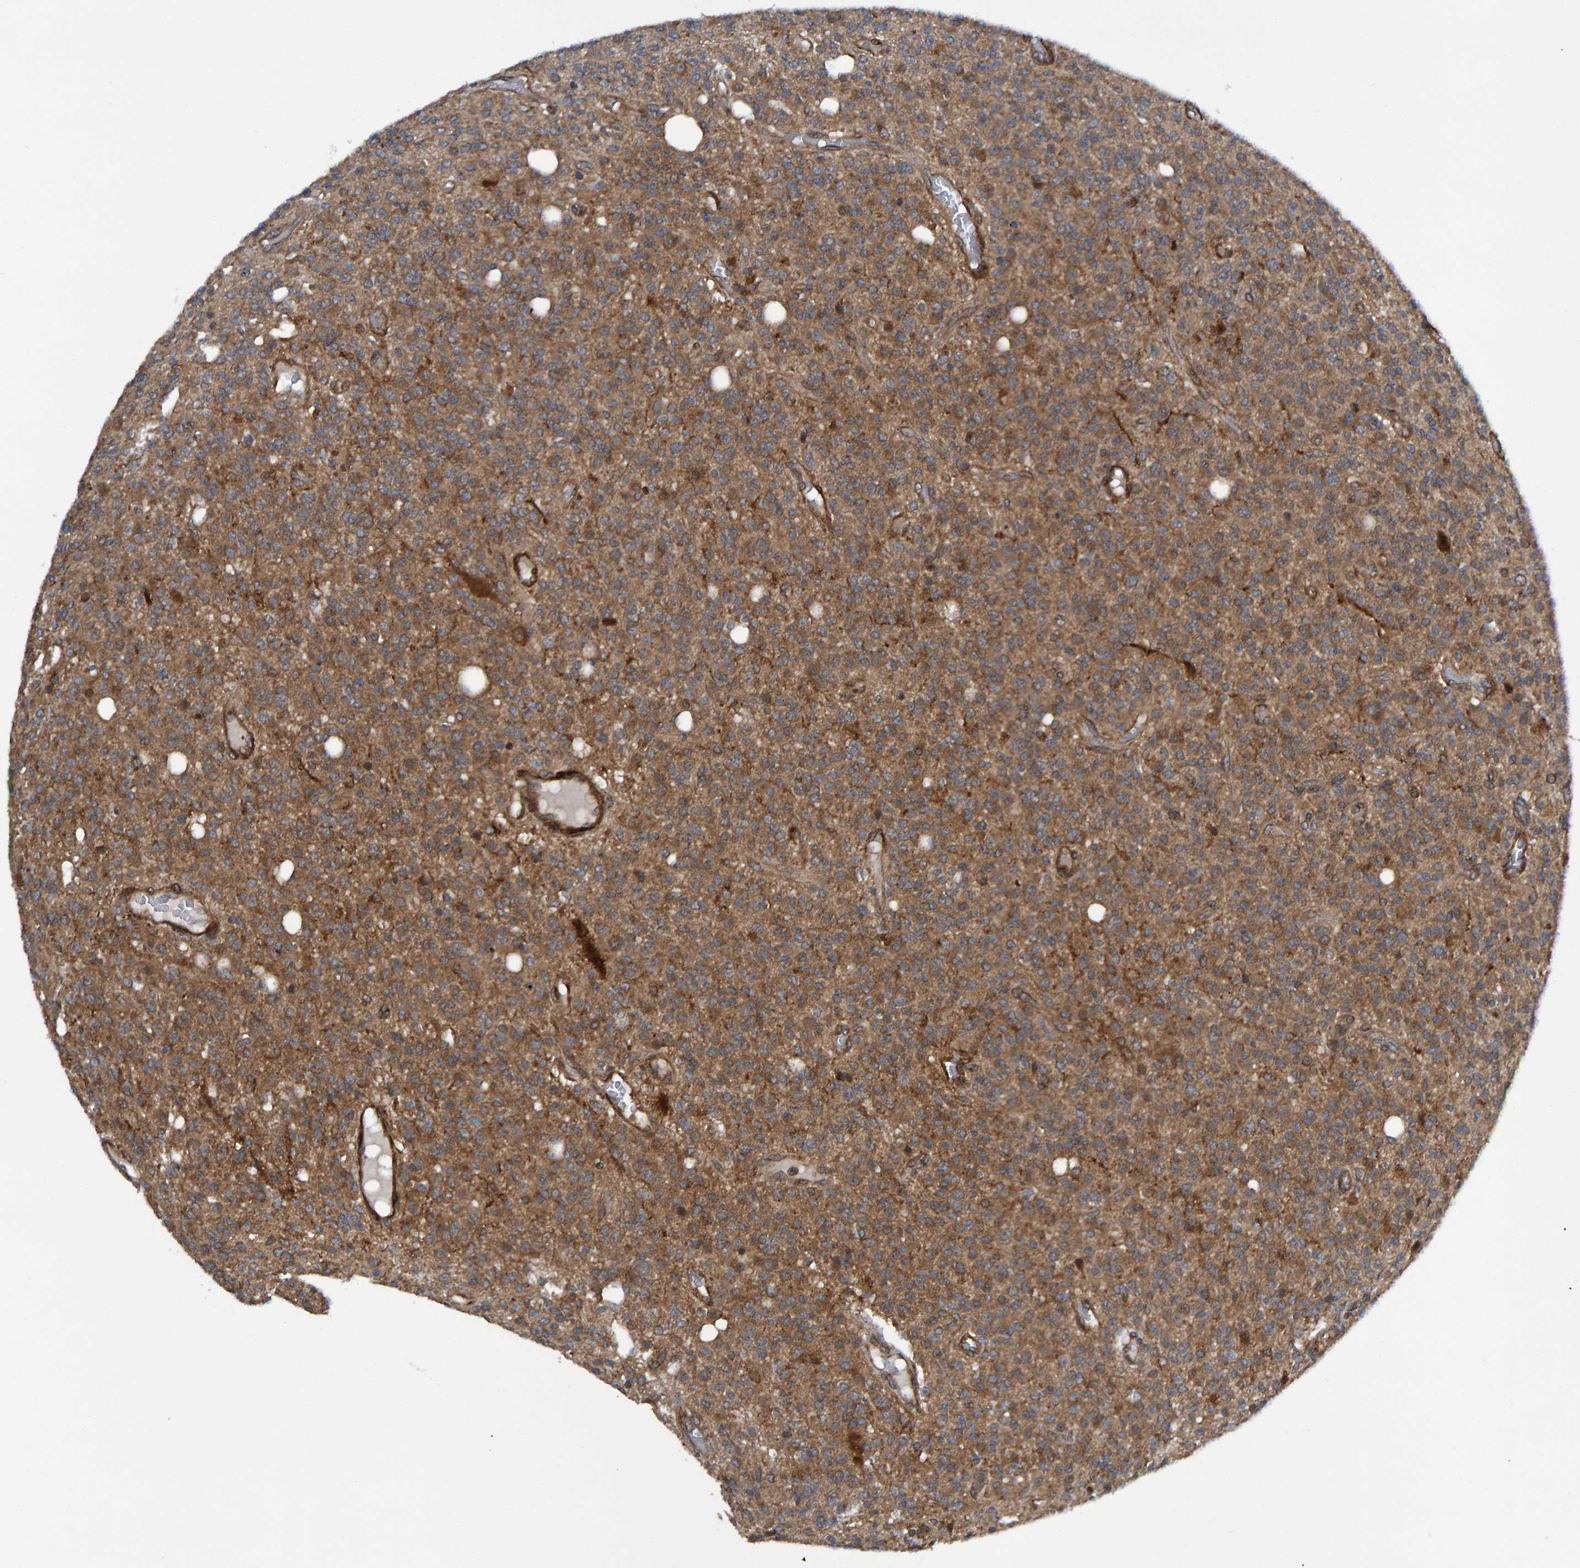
{"staining": {"intensity": "moderate", "quantity": ">75%", "location": "cytoplasmic/membranous"}, "tissue": "glioma", "cell_type": "Tumor cells", "image_type": "cancer", "snomed": [{"axis": "morphology", "description": "Glioma, malignant, High grade"}, {"axis": "topography", "description": "Brain"}], "caption": "Human glioma stained with a protein marker displays moderate staining in tumor cells.", "gene": "ATP6V1H", "patient": {"sex": "male", "age": 34}}